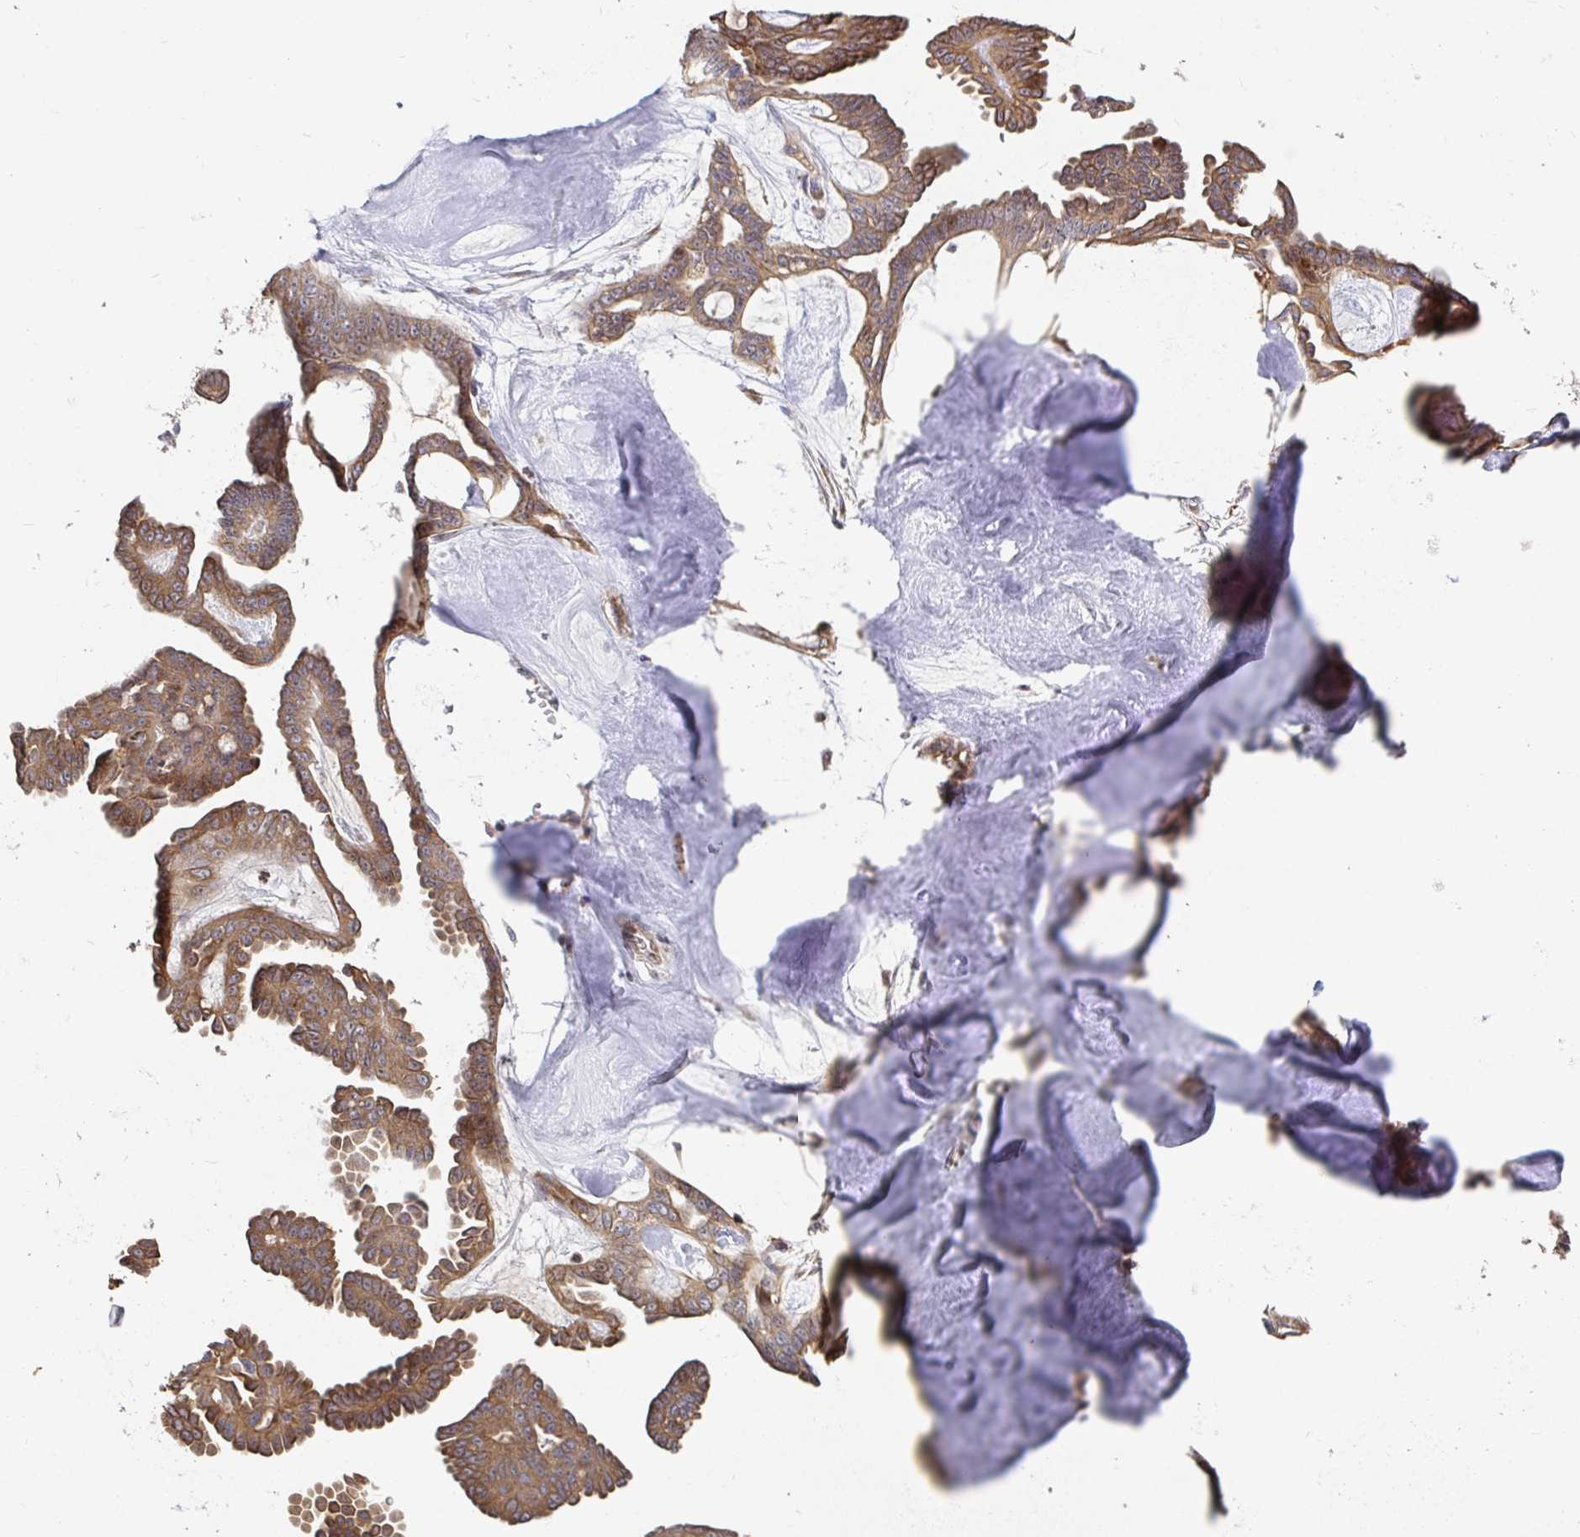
{"staining": {"intensity": "moderate", "quantity": ">75%", "location": "cytoplasmic/membranous"}, "tissue": "ovarian cancer", "cell_type": "Tumor cells", "image_type": "cancer", "snomed": [{"axis": "morphology", "description": "Cystadenocarcinoma, serous, NOS"}, {"axis": "topography", "description": "Ovary"}], "caption": "Moderate cytoplasmic/membranous staining is seen in approximately >75% of tumor cells in ovarian cancer (serous cystadenocarcinoma).", "gene": "ELP1", "patient": {"sex": "female", "age": 71}}